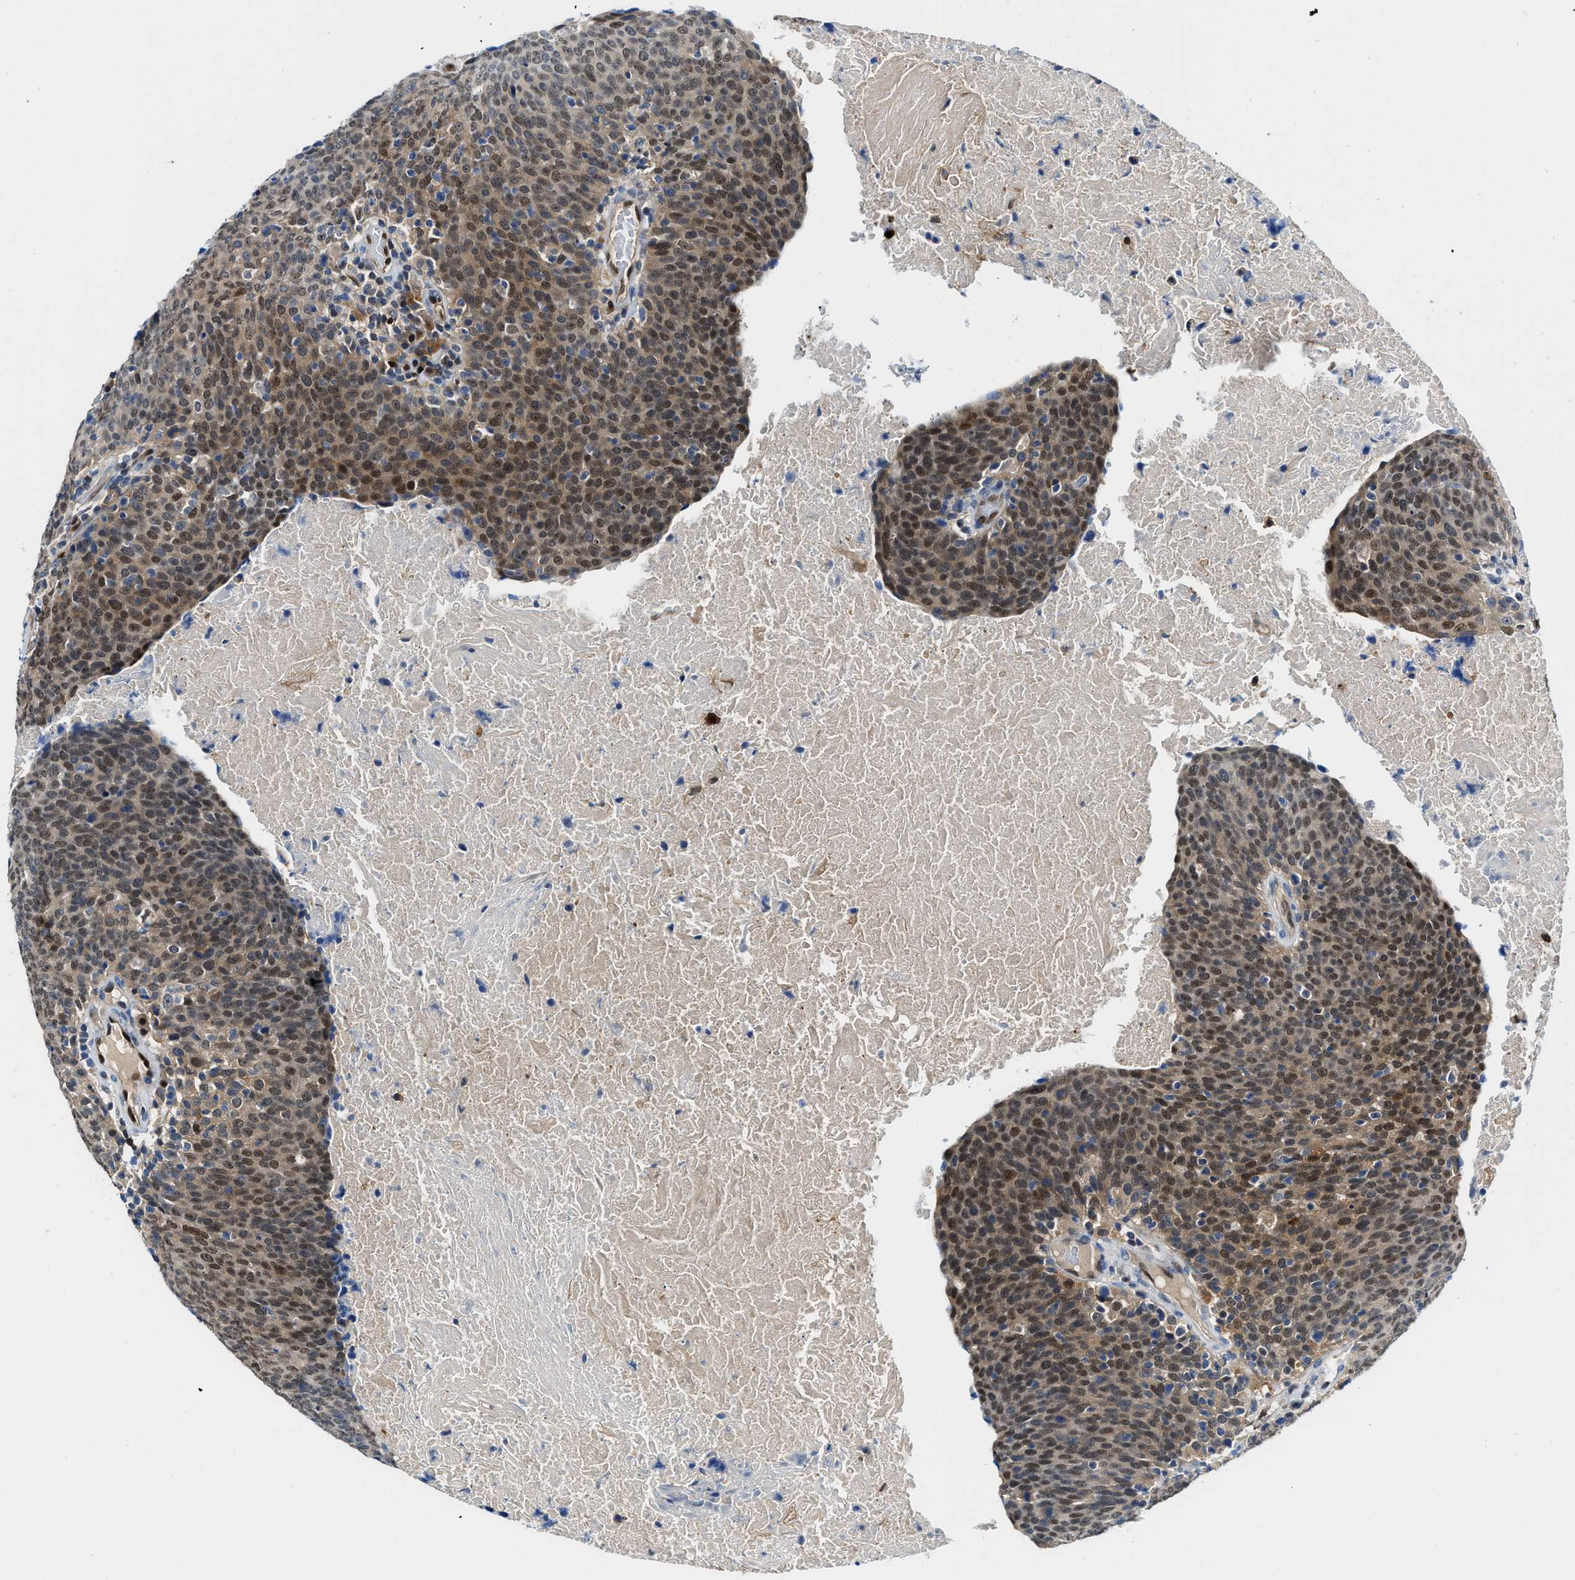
{"staining": {"intensity": "strong", "quantity": "25%-75%", "location": "cytoplasmic/membranous,nuclear"}, "tissue": "head and neck cancer", "cell_type": "Tumor cells", "image_type": "cancer", "snomed": [{"axis": "morphology", "description": "Squamous cell carcinoma, NOS"}, {"axis": "morphology", "description": "Squamous cell carcinoma, metastatic, NOS"}, {"axis": "topography", "description": "Lymph node"}, {"axis": "topography", "description": "Head-Neck"}], "caption": "This is a micrograph of immunohistochemistry staining of head and neck cancer, which shows strong expression in the cytoplasmic/membranous and nuclear of tumor cells.", "gene": "LTA4H", "patient": {"sex": "male", "age": 62}}